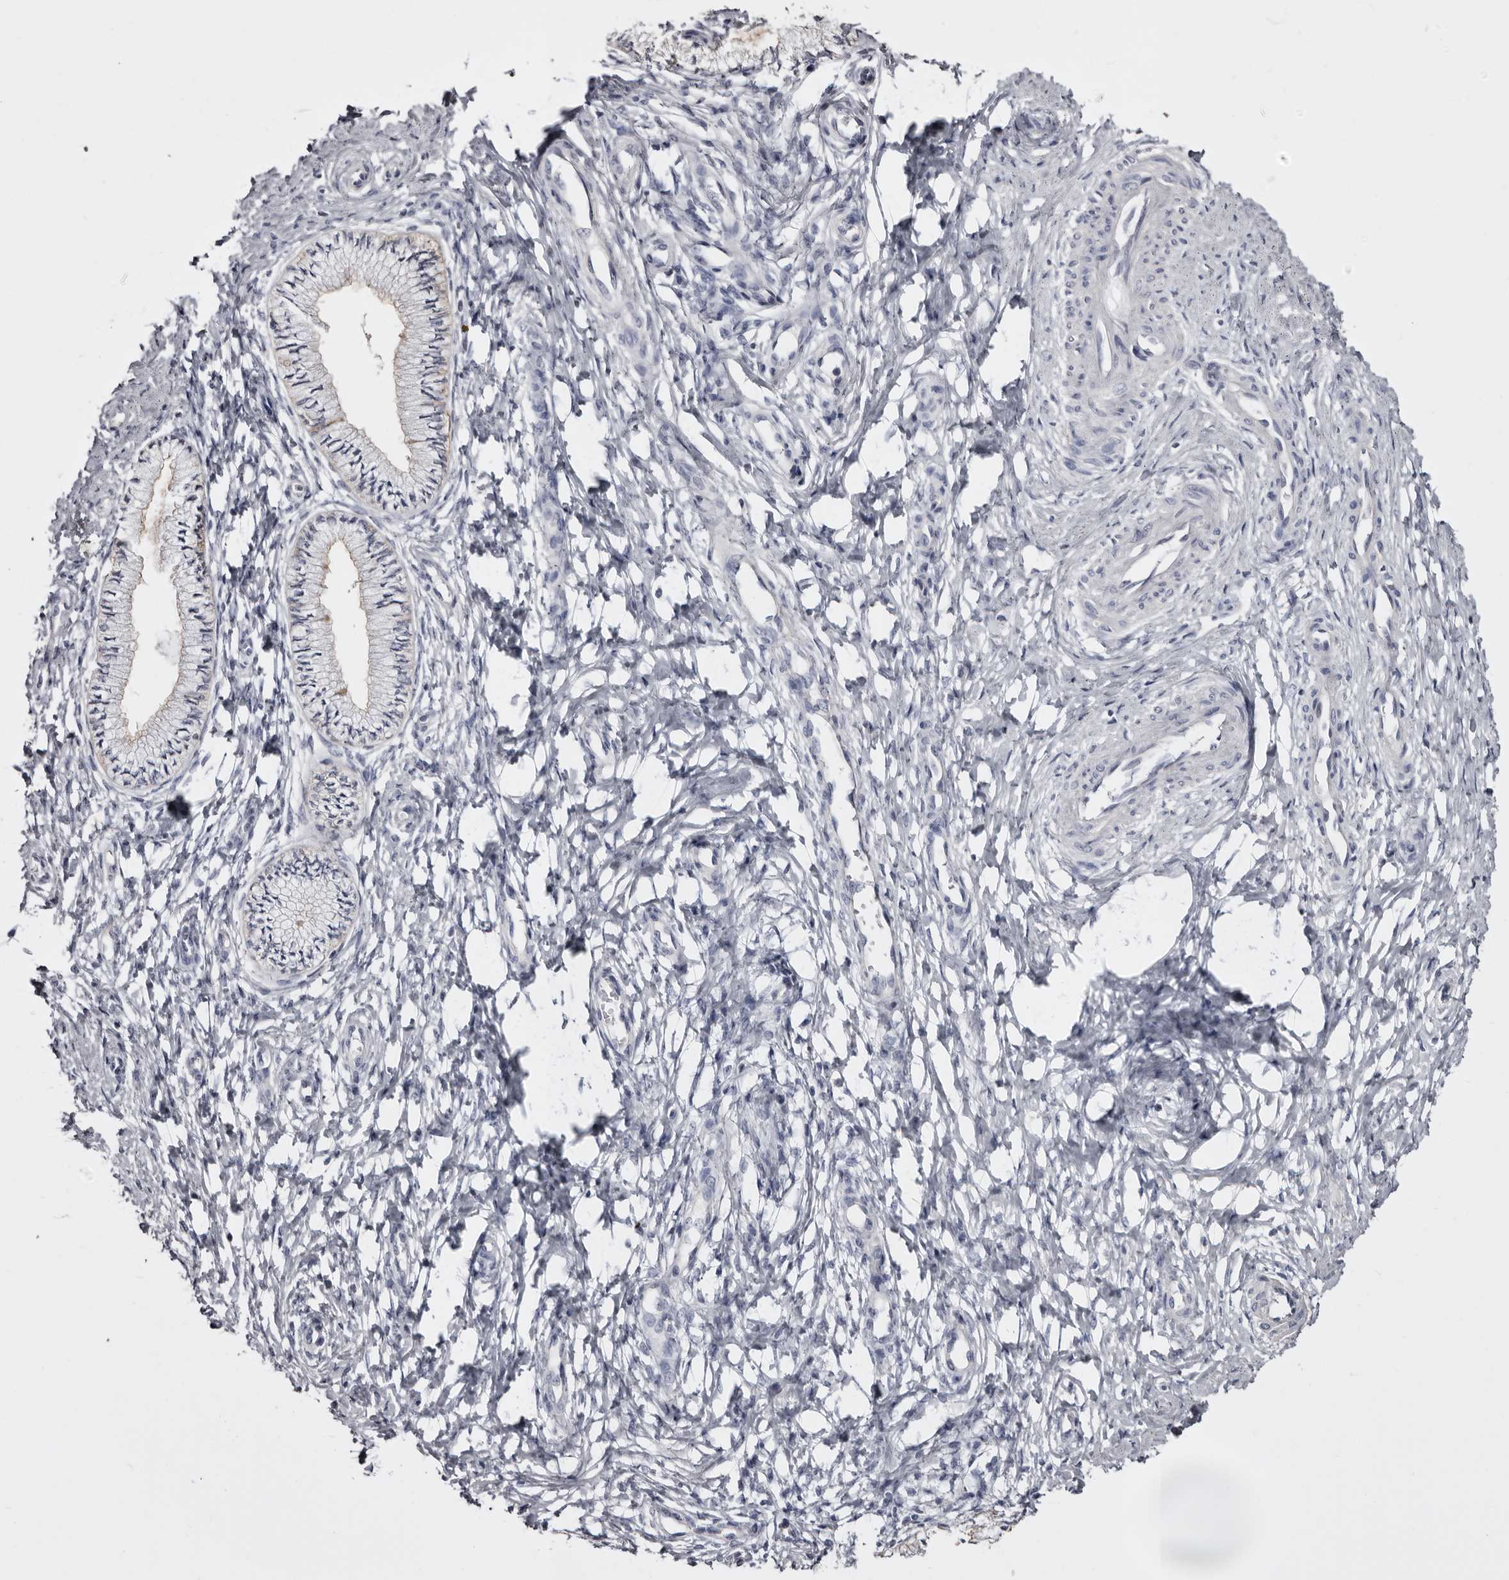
{"staining": {"intensity": "negative", "quantity": "none", "location": "none"}, "tissue": "cervix", "cell_type": "Glandular cells", "image_type": "normal", "snomed": [{"axis": "morphology", "description": "Normal tissue, NOS"}, {"axis": "topography", "description": "Cervix"}], "caption": "This histopathology image is of unremarkable cervix stained with IHC to label a protein in brown with the nuclei are counter-stained blue. There is no positivity in glandular cells.", "gene": "LAD1", "patient": {"sex": "female", "age": 36}}